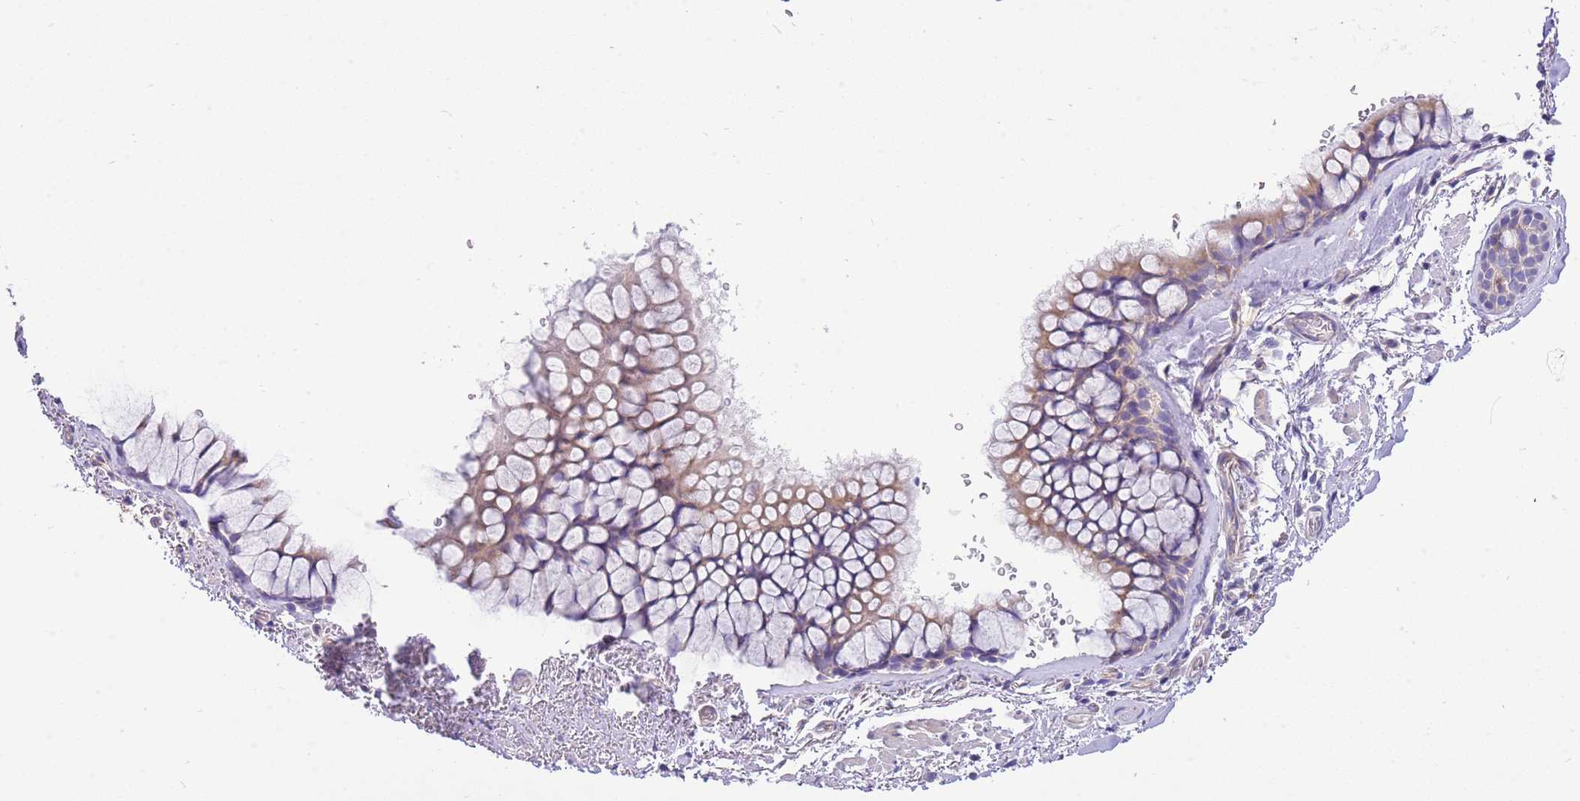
{"staining": {"intensity": "weak", "quantity": "25%-75%", "location": "cytoplasmic/membranous"}, "tissue": "bronchus", "cell_type": "Respiratory epithelial cells", "image_type": "normal", "snomed": [{"axis": "morphology", "description": "Normal tissue, NOS"}, {"axis": "topography", "description": "Bronchus"}], "caption": "Immunohistochemistry (IHC) (DAB) staining of unremarkable human bronchus shows weak cytoplasmic/membranous protein expression in about 25%-75% of respiratory epithelial cells. (Brightfield microscopy of DAB IHC at high magnification).", "gene": "SERINC3", "patient": {"sex": "male", "age": 65}}